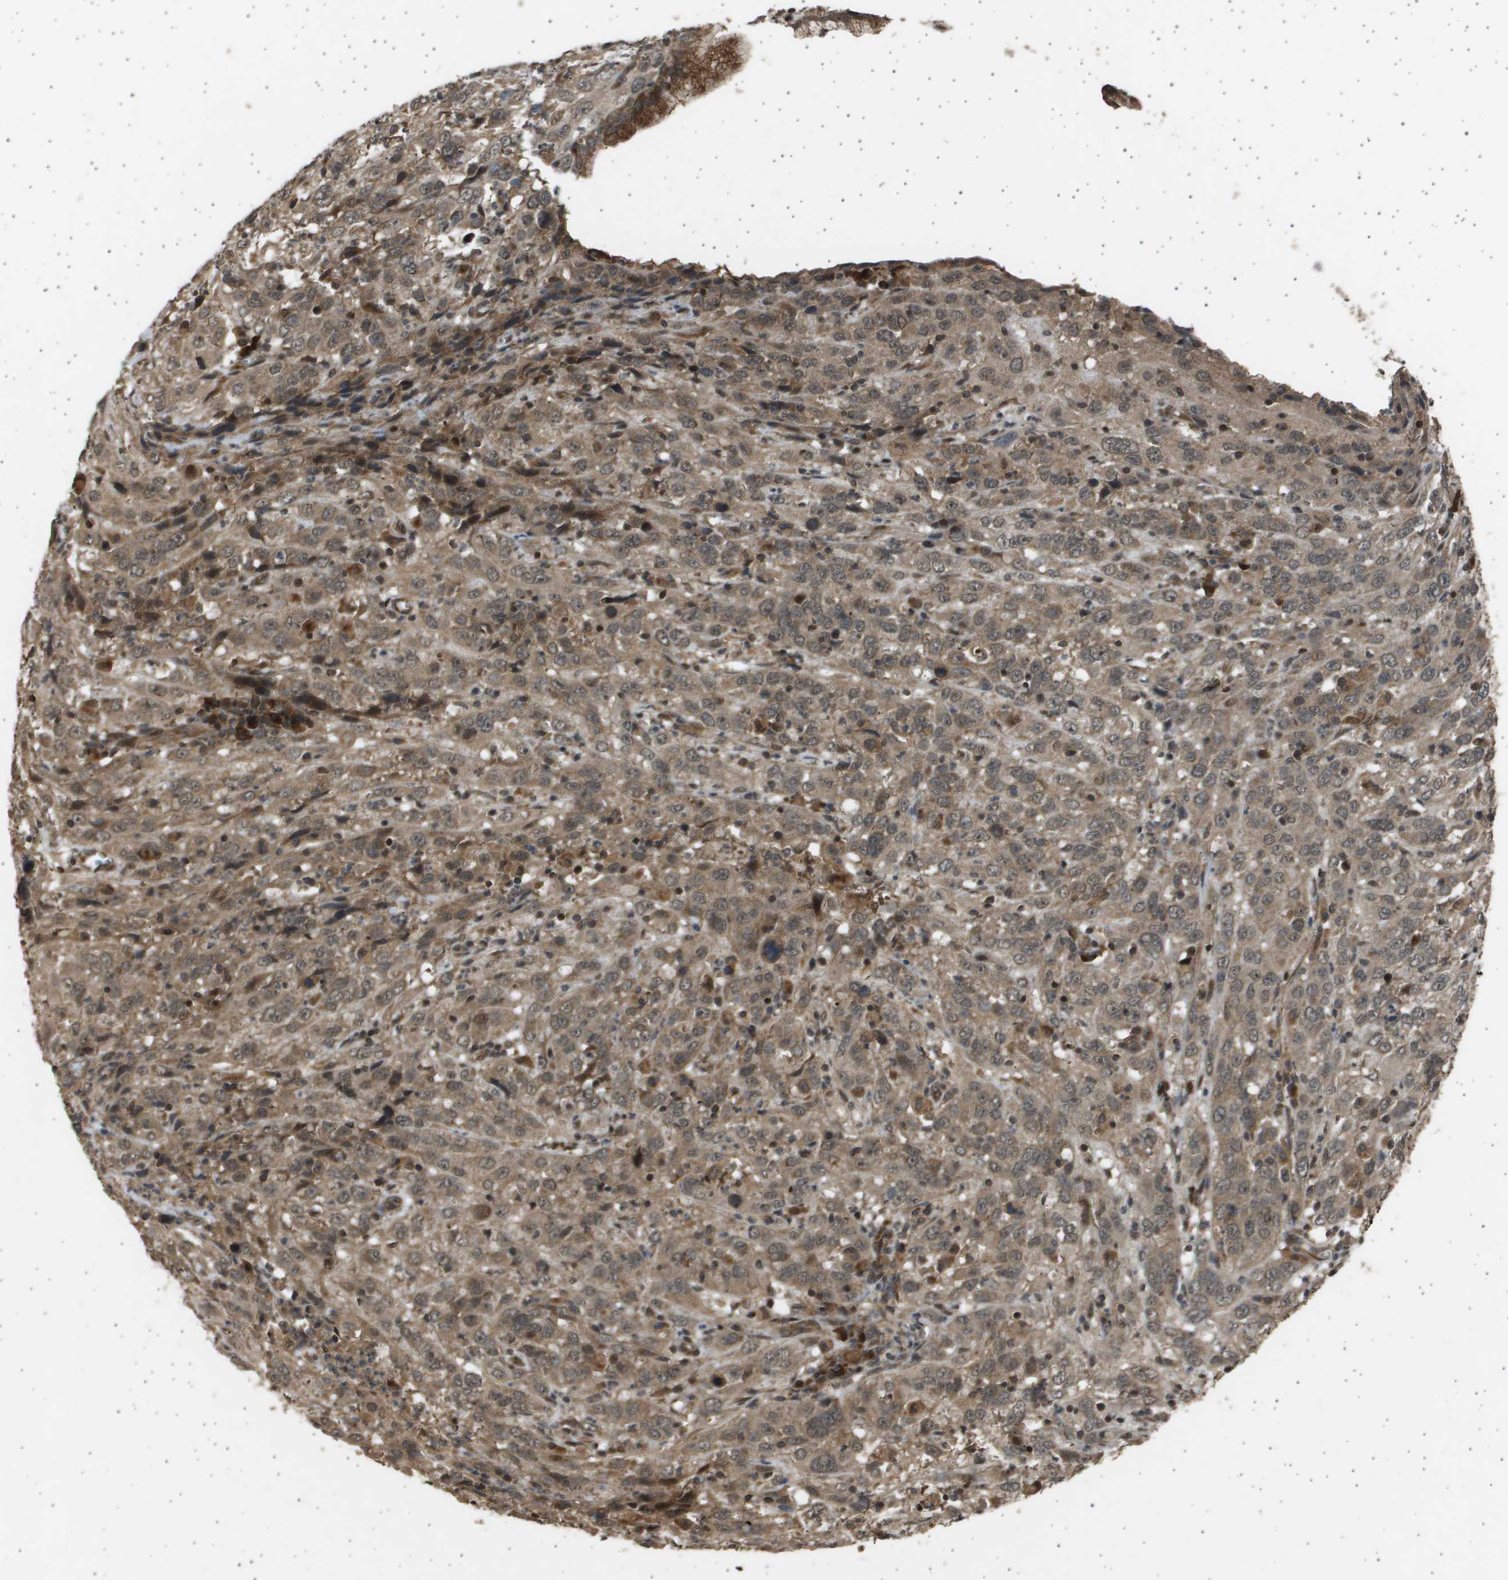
{"staining": {"intensity": "moderate", "quantity": ">75%", "location": "cytoplasmic/membranous,nuclear"}, "tissue": "cervical cancer", "cell_type": "Tumor cells", "image_type": "cancer", "snomed": [{"axis": "morphology", "description": "Squamous cell carcinoma, NOS"}, {"axis": "topography", "description": "Cervix"}], "caption": "Cervical cancer stained for a protein shows moderate cytoplasmic/membranous and nuclear positivity in tumor cells.", "gene": "TNRC6A", "patient": {"sex": "female", "age": 32}}